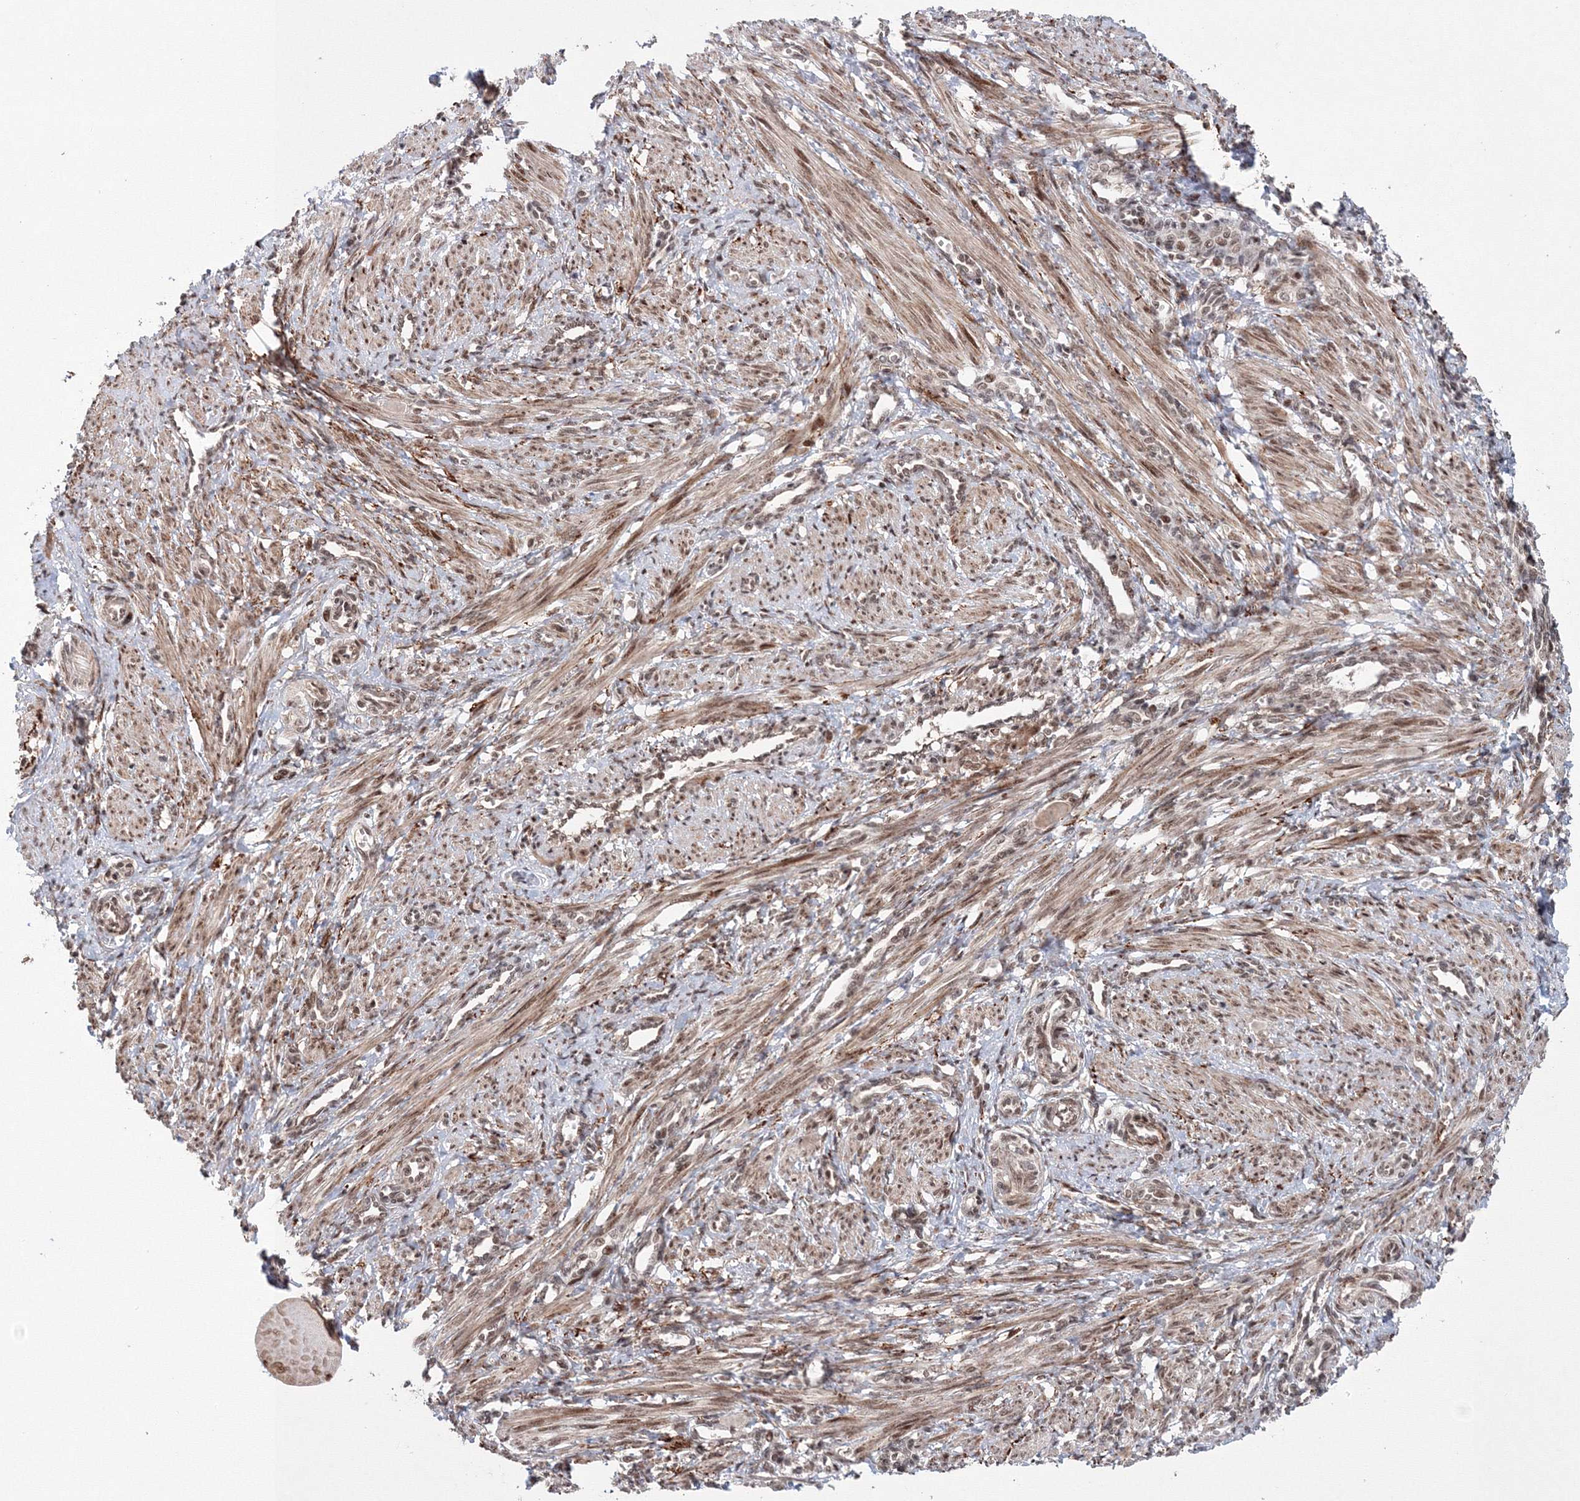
{"staining": {"intensity": "moderate", "quantity": ">75%", "location": "cytoplasmic/membranous,nuclear"}, "tissue": "smooth muscle", "cell_type": "Smooth muscle cells", "image_type": "normal", "snomed": [{"axis": "morphology", "description": "Normal tissue, NOS"}, {"axis": "topography", "description": "Endometrium"}], "caption": "The photomicrograph exhibits immunohistochemical staining of unremarkable smooth muscle. There is moderate cytoplasmic/membranous,nuclear positivity is seen in approximately >75% of smooth muscle cells.", "gene": "NOA1", "patient": {"sex": "female", "age": 33}}